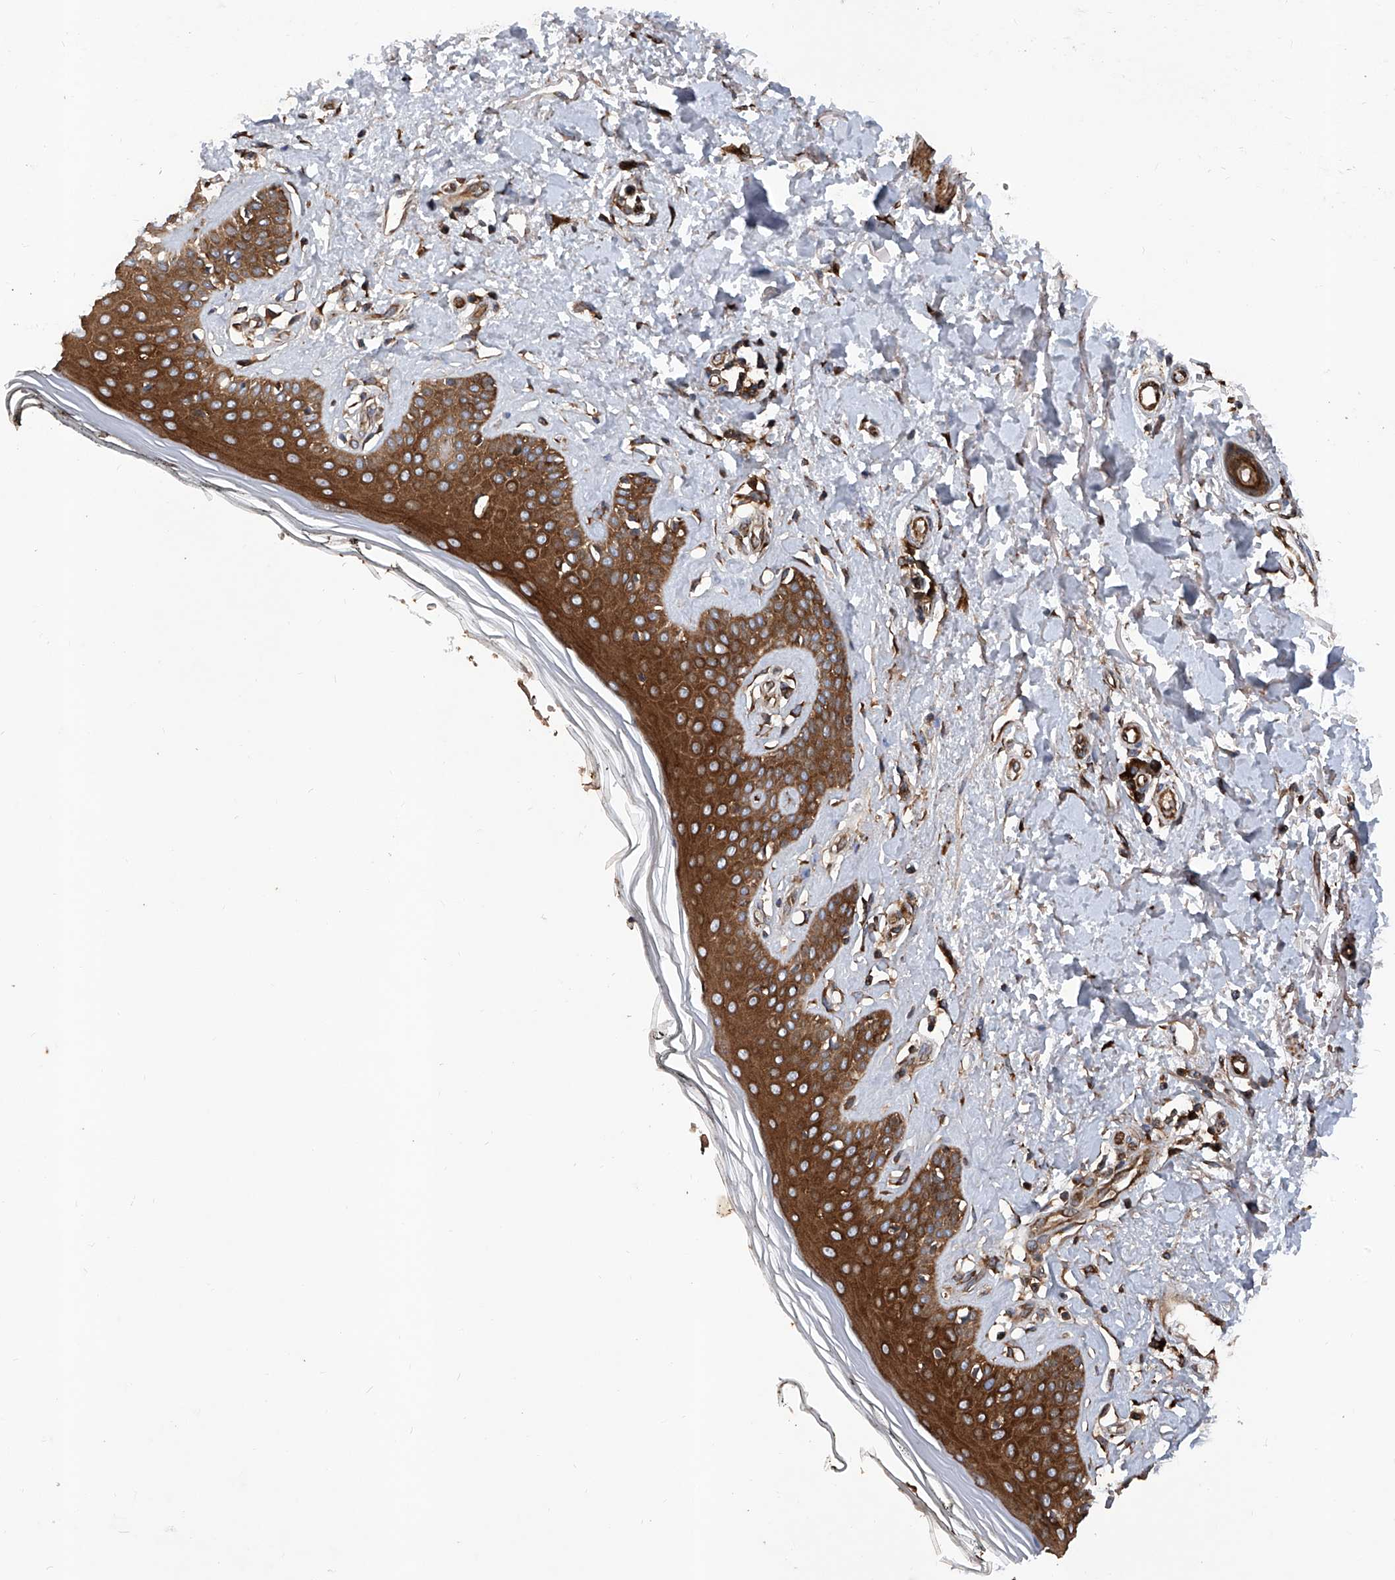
{"staining": {"intensity": "strong", "quantity": ">75%", "location": "cytoplasmic/membranous"}, "tissue": "skin", "cell_type": "Fibroblasts", "image_type": "normal", "snomed": [{"axis": "morphology", "description": "Normal tissue, NOS"}, {"axis": "topography", "description": "Skin"}], "caption": "IHC of normal human skin displays high levels of strong cytoplasmic/membranous expression in about >75% of fibroblasts.", "gene": "ASCC3", "patient": {"sex": "female", "age": 64}}